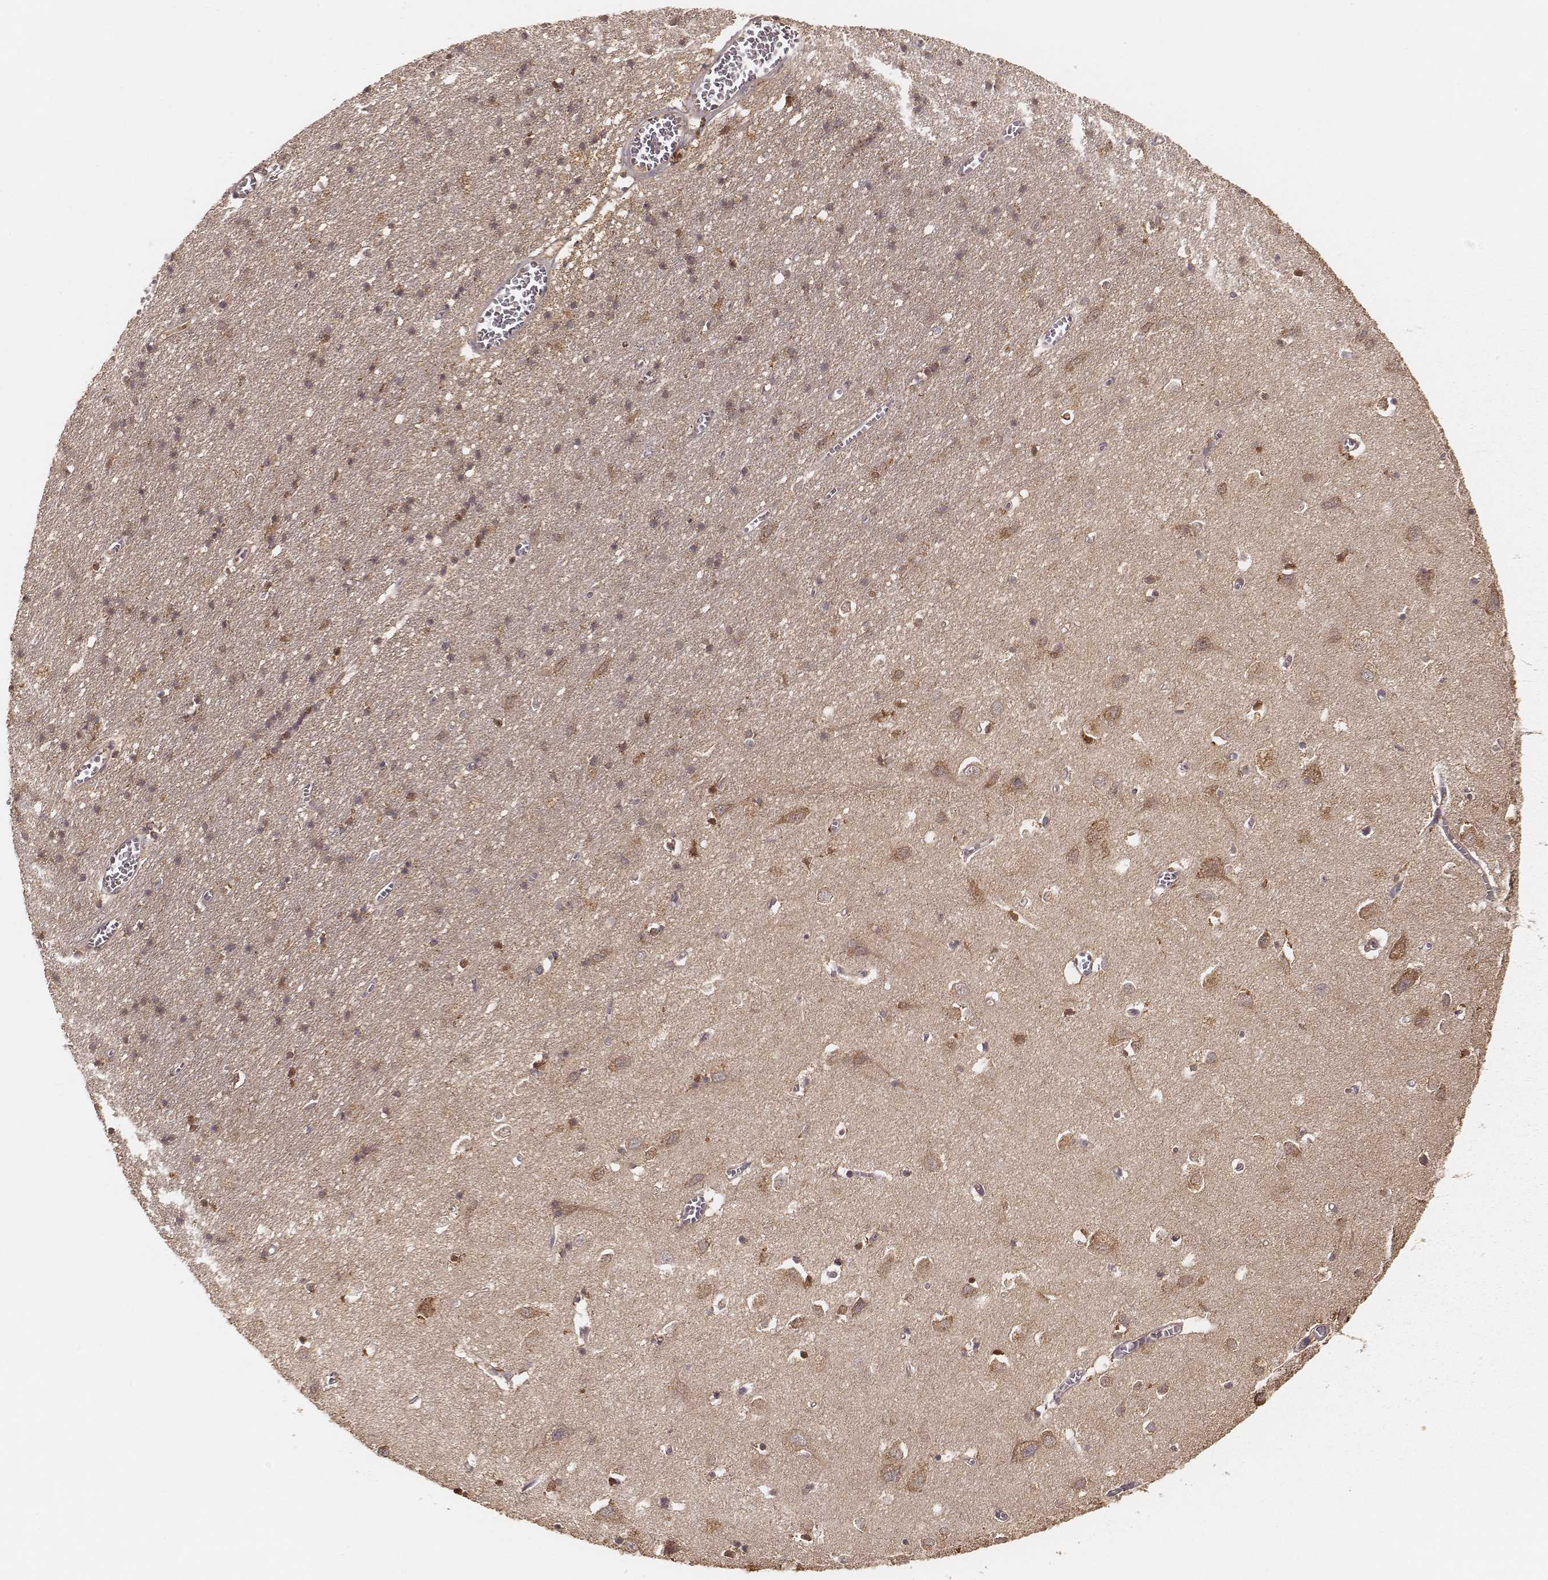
{"staining": {"intensity": "negative", "quantity": "none", "location": "none"}, "tissue": "cerebral cortex", "cell_type": "Endothelial cells", "image_type": "normal", "snomed": [{"axis": "morphology", "description": "Normal tissue, NOS"}, {"axis": "topography", "description": "Cerebral cortex"}], "caption": "Immunohistochemical staining of unremarkable human cerebral cortex demonstrates no significant staining in endothelial cells.", "gene": "CARS1", "patient": {"sex": "male", "age": 70}}